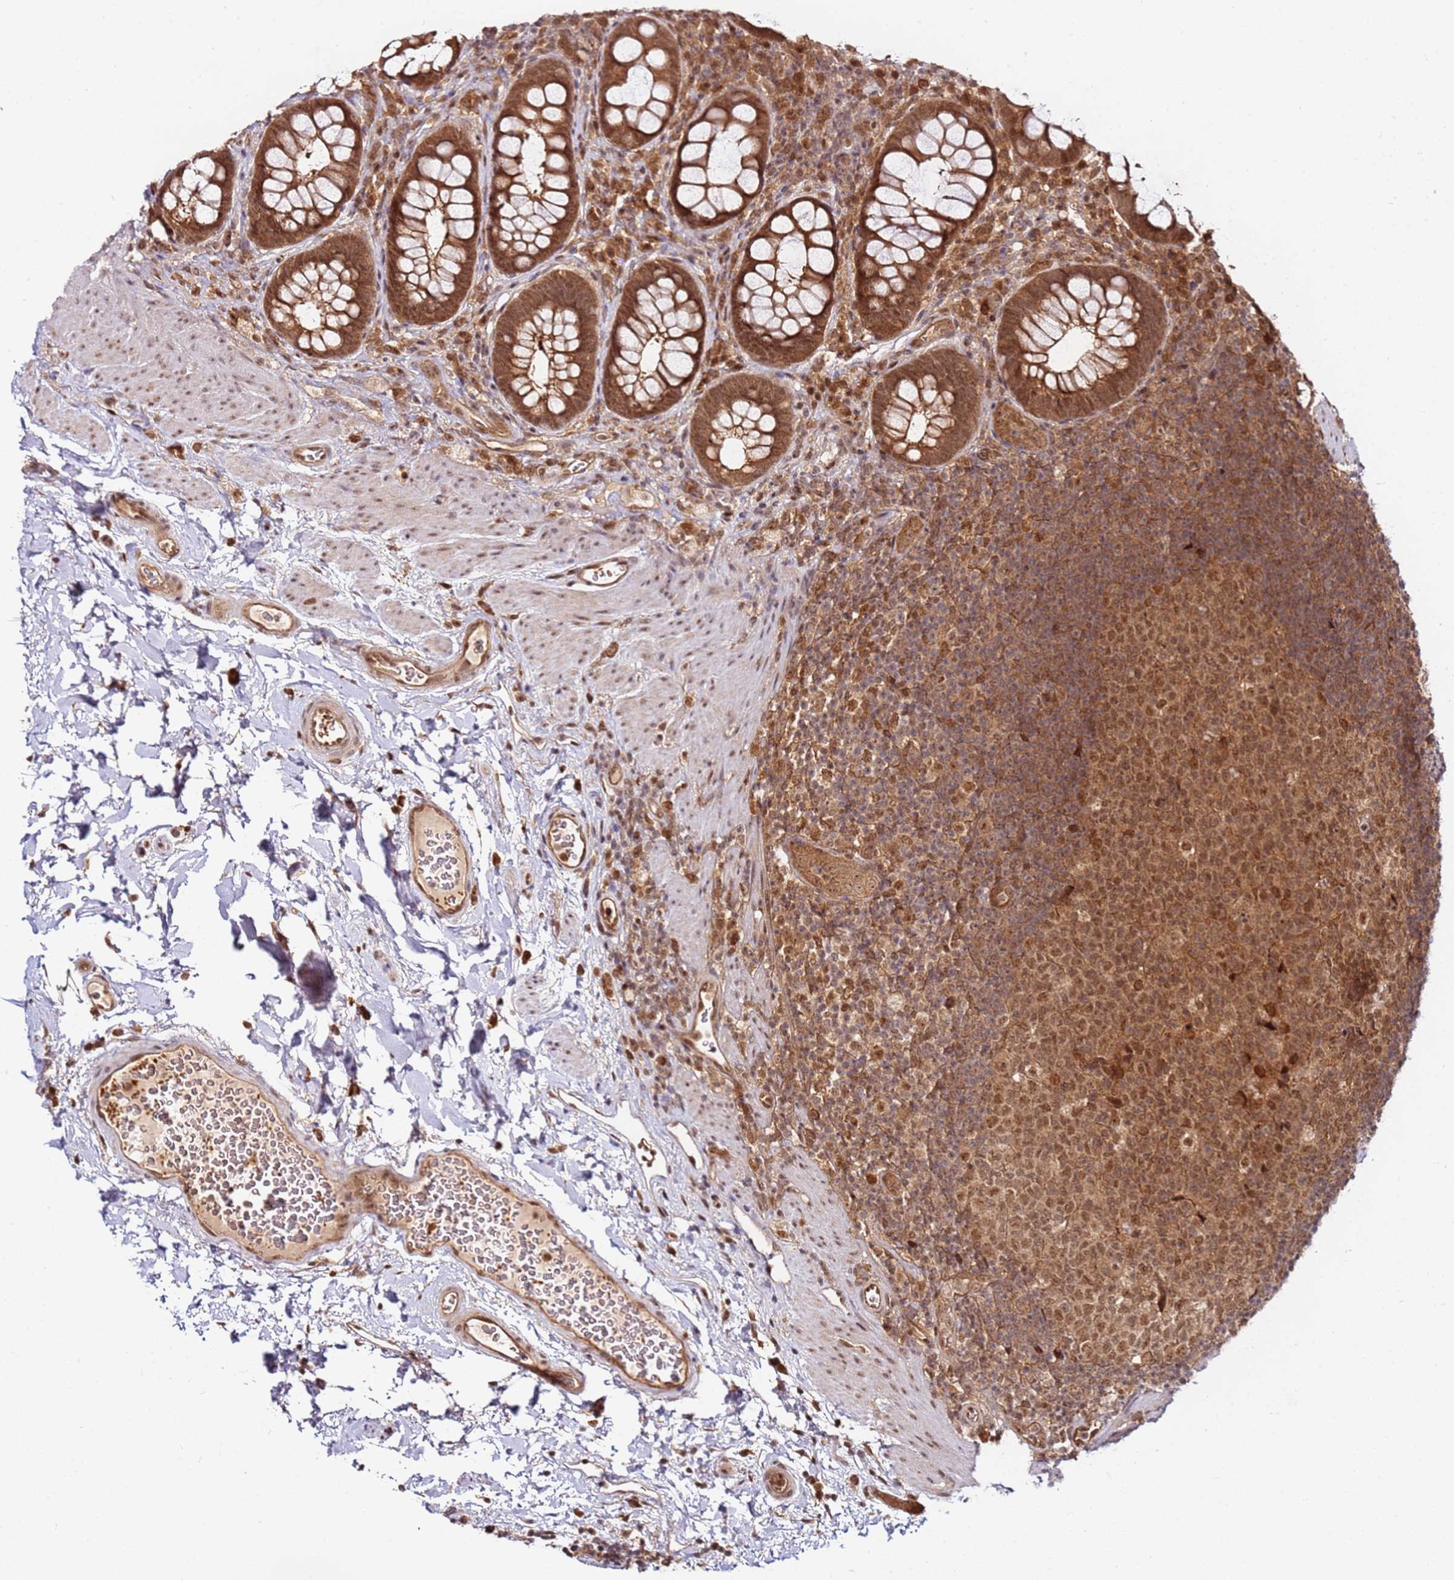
{"staining": {"intensity": "moderate", "quantity": ">75%", "location": "cytoplasmic/membranous,nuclear"}, "tissue": "rectum", "cell_type": "Glandular cells", "image_type": "normal", "snomed": [{"axis": "morphology", "description": "Normal tissue, NOS"}, {"axis": "topography", "description": "Rectum"}, {"axis": "topography", "description": "Peripheral nerve tissue"}], "caption": "Immunohistochemical staining of unremarkable rectum exhibits >75% levels of moderate cytoplasmic/membranous,nuclear protein positivity in approximately >75% of glandular cells. Using DAB (brown) and hematoxylin (blue) stains, captured at high magnification using brightfield microscopy.", "gene": "RGS18", "patient": {"sex": "female", "age": 69}}